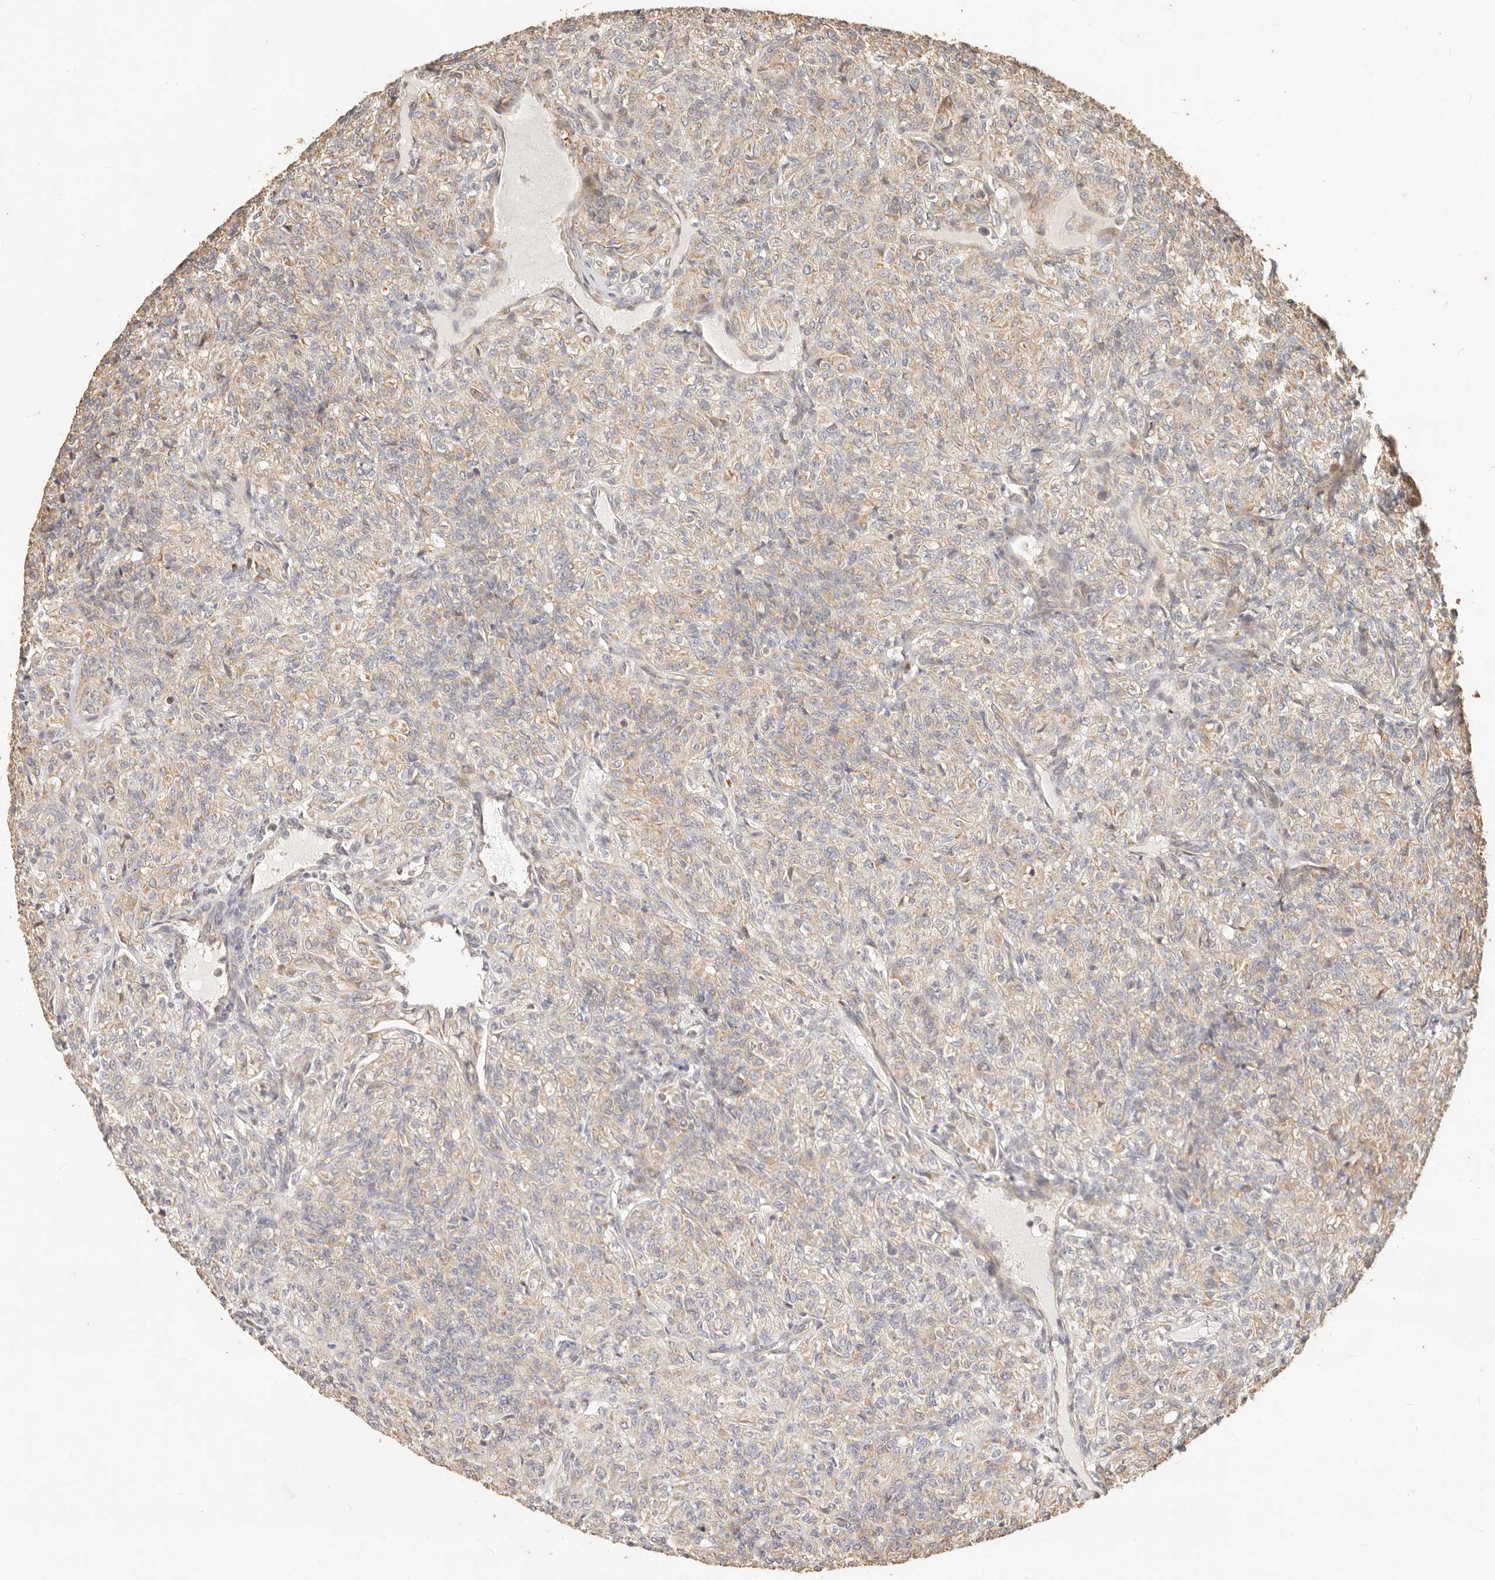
{"staining": {"intensity": "weak", "quantity": "<25%", "location": "cytoplasmic/membranous"}, "tissue": "renal cancer", "cell_type": "Tumor cells", "image_type": "cancer", "snomed": [{"axis": "morphology", "description": "Adenocarcinoma, NOS"}, {"axis": "topography", "description": "Kidney"}], "caption": "Immunohistochemical staining of human adenocarcinoma (renal) shows no significant positivity in tumor cells. (DAB (3,3'-diaminobenzidine) immunohistochemistry visualized using brightfield microscopy, high magnification).", "gene": "PTPN22", "patient": {"sex": "male", "age": 77}}